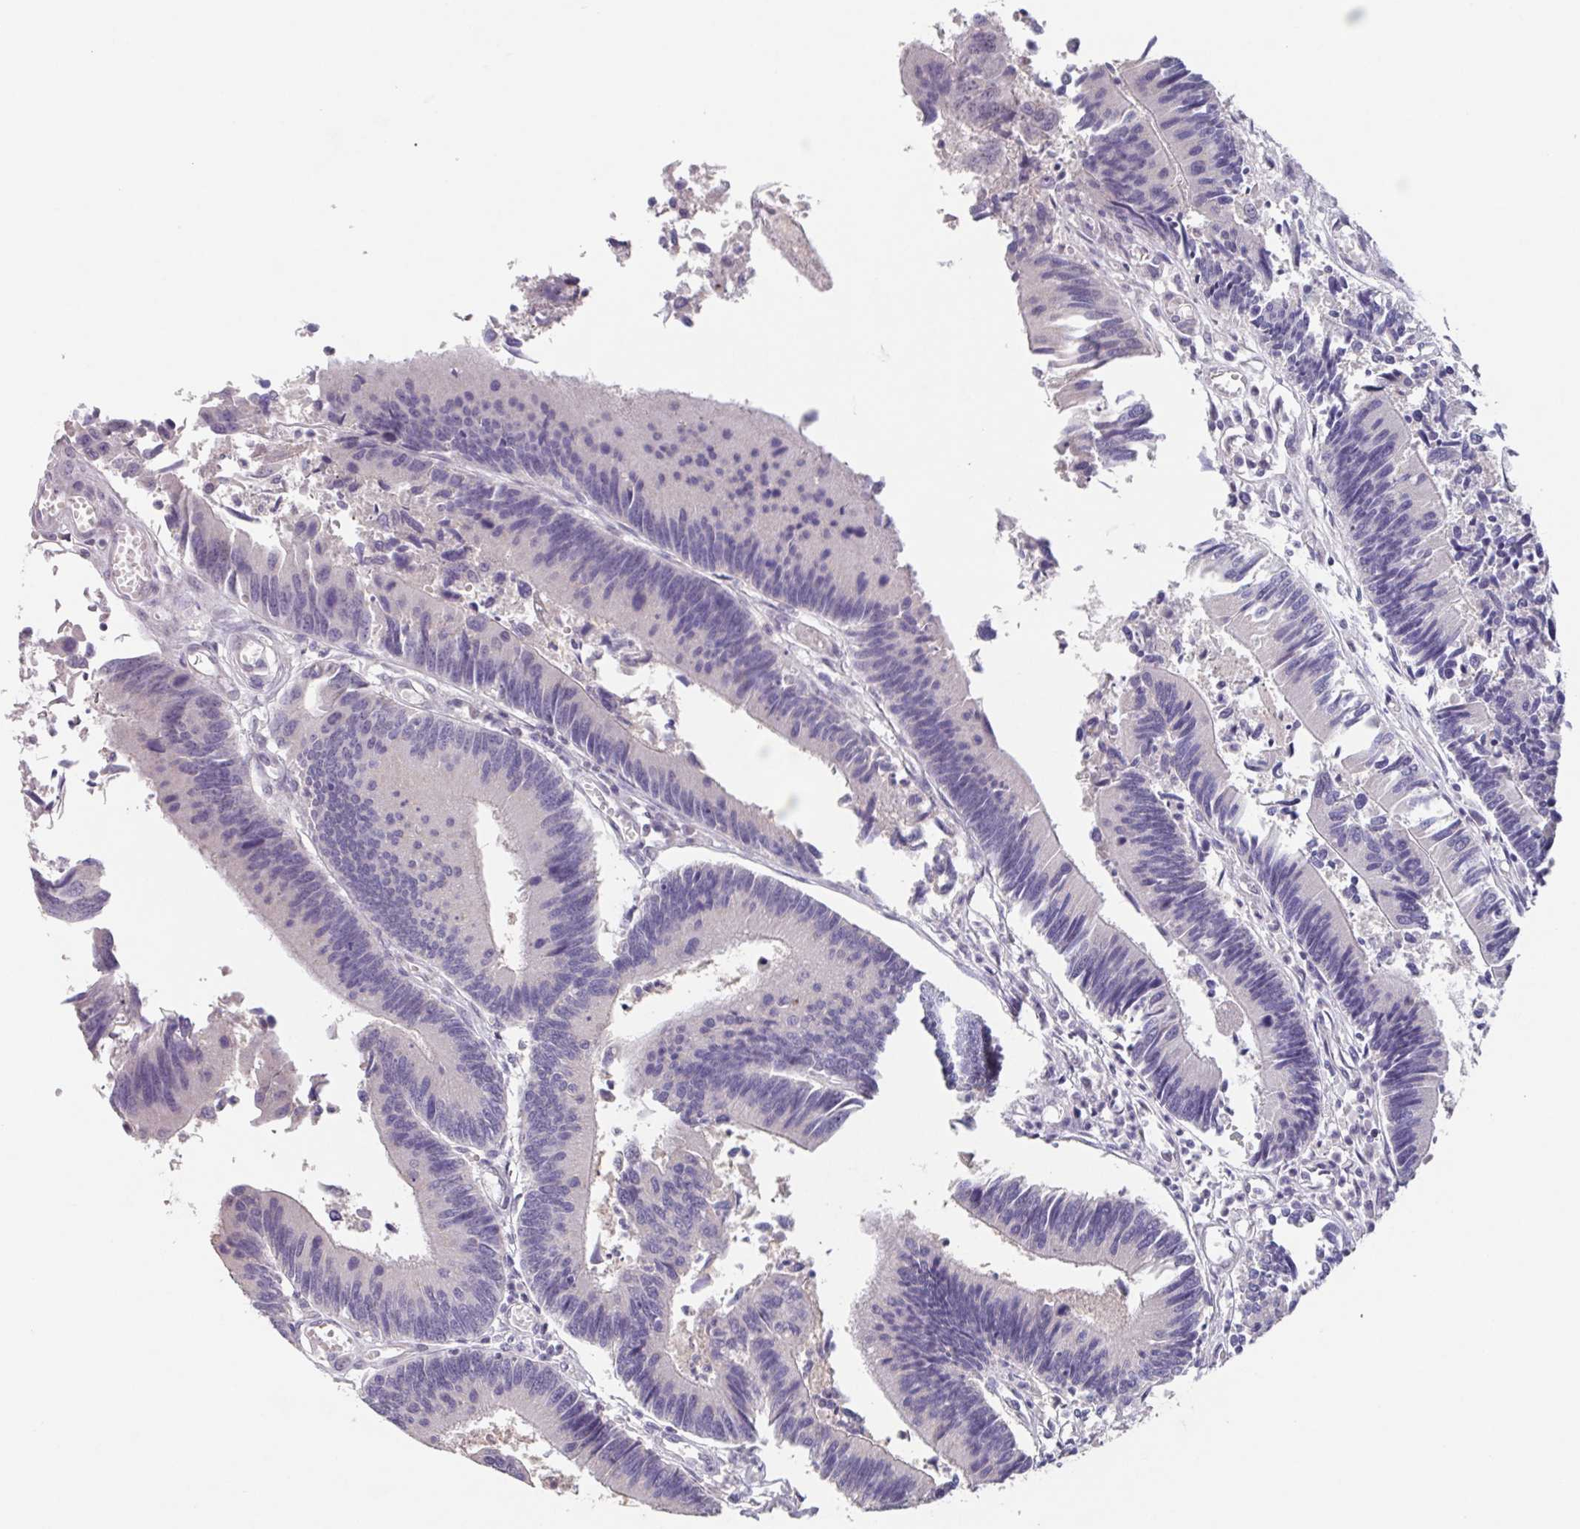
{"staining": {"intensity": "negative", "quantity": "none", "location": "none"}, "tissue": "colorectal cancer", "cell_type": "Tumor cells", "image_type": "cancer", "snomed": [{"axis": "morphology", "description": "Adenocarcinoma, NOS"}, {"axis": "topography", "description": "Colon"}], "caption": "Human adenocarcinoma (colorectal) stained for a protein using immunohistochemistry shows no expression in tumor cells.", "gene": "GHRL", "patient": {"sex": "female", "age": 67}}